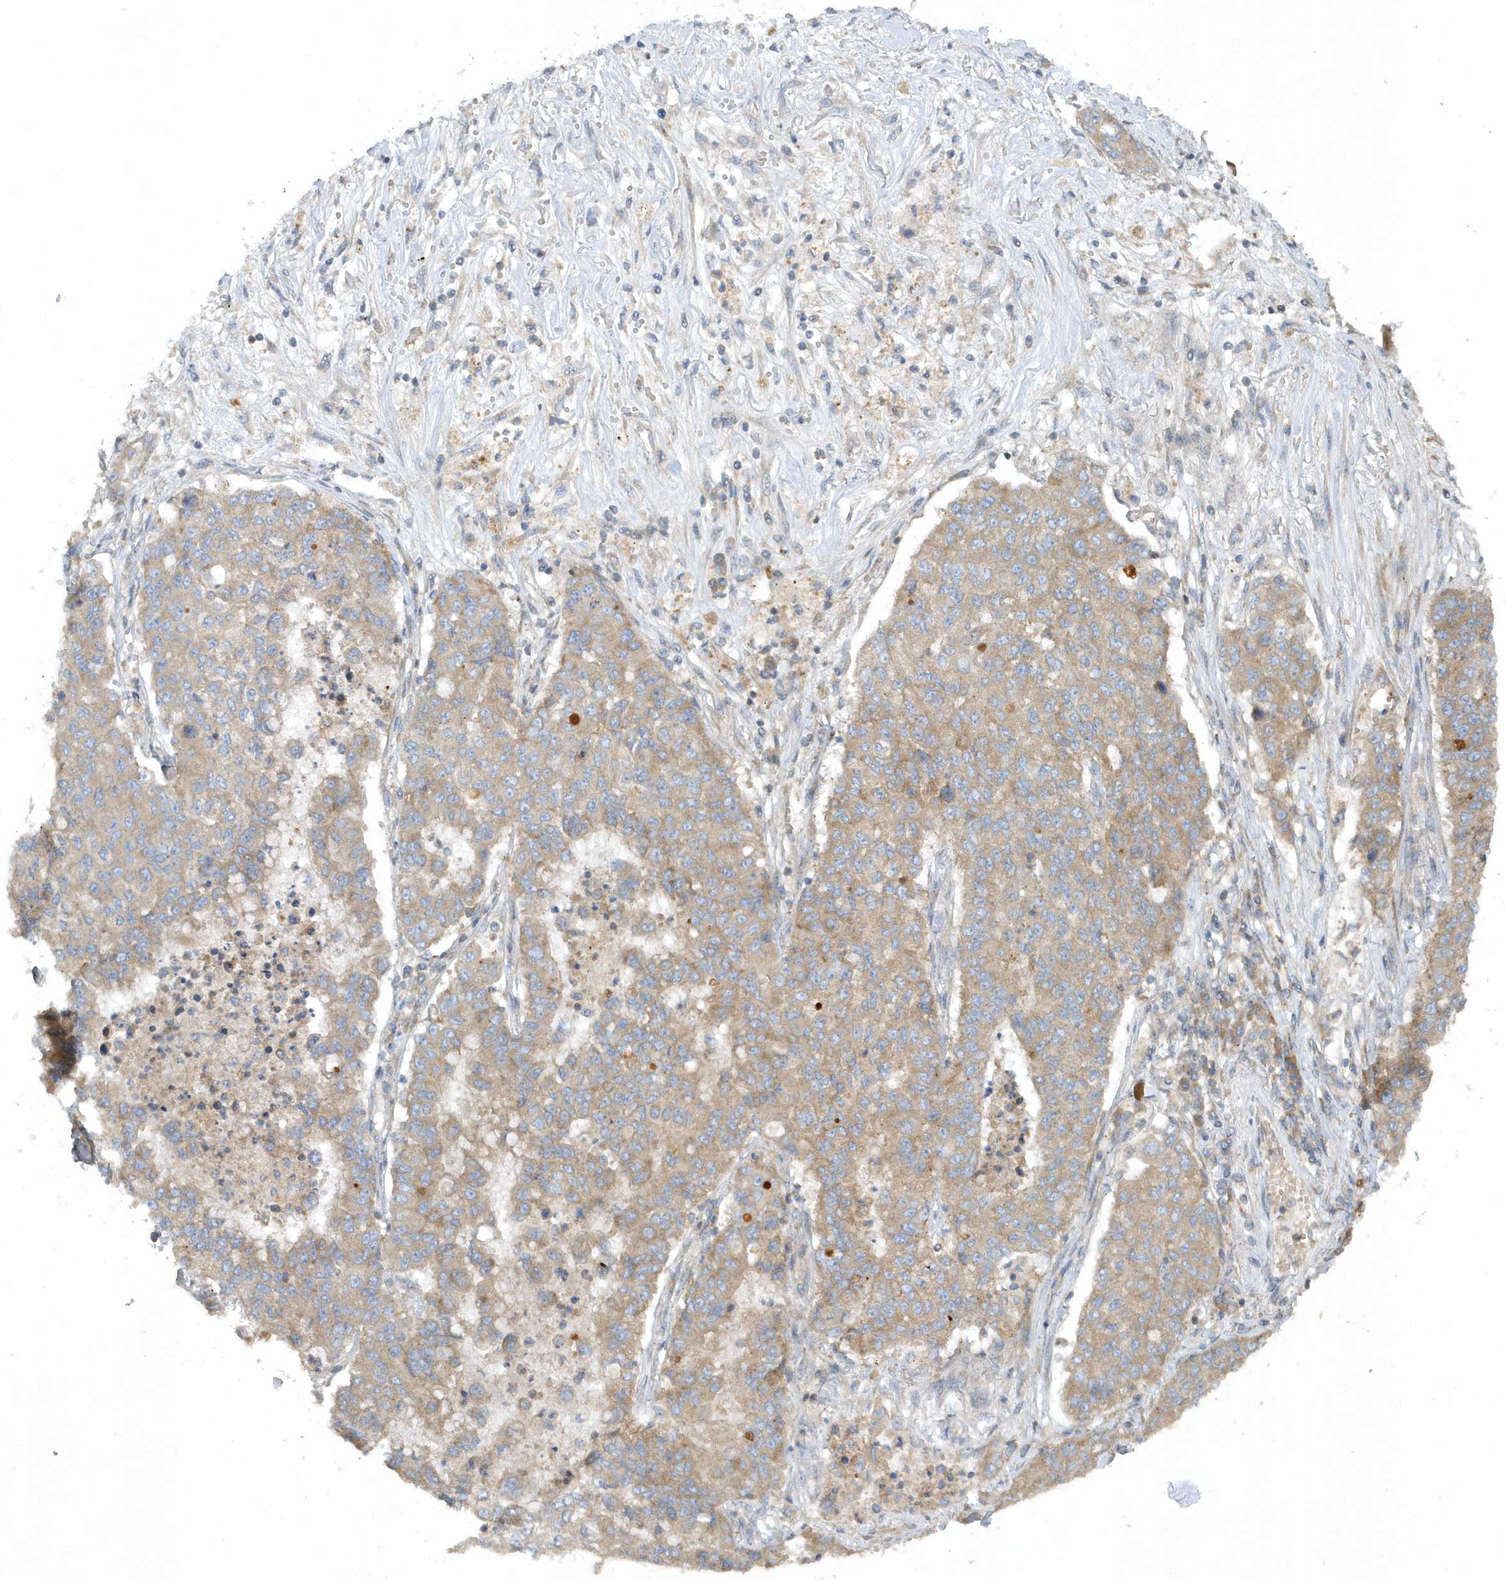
{"staining": {"intensity": "weak", "quantity": "25%-75%", "location": "cytoplasmic/membranous"}, "tissue": "lung cancer", "cell_type": "Tumor cells", "image_type": "cancer", "snomed": [{"axis": "morphology", "description": "Squamous cell carcinoma, NOS"}, {"axis": "topography", "description": "Lung"}], "caption": "Weak cytoplasmic/membranous expression is present in about 25%-75% of tumor cells in squamous cell carcinoma (lung). (Stains: DAB (3,3'-diaminobenzidine) in brown, nuclei in blue, Microscopy: brightfield microscopy at high magnification).", "gene": "CNOT10", "patient": {"sex": "male", "age": 74}}